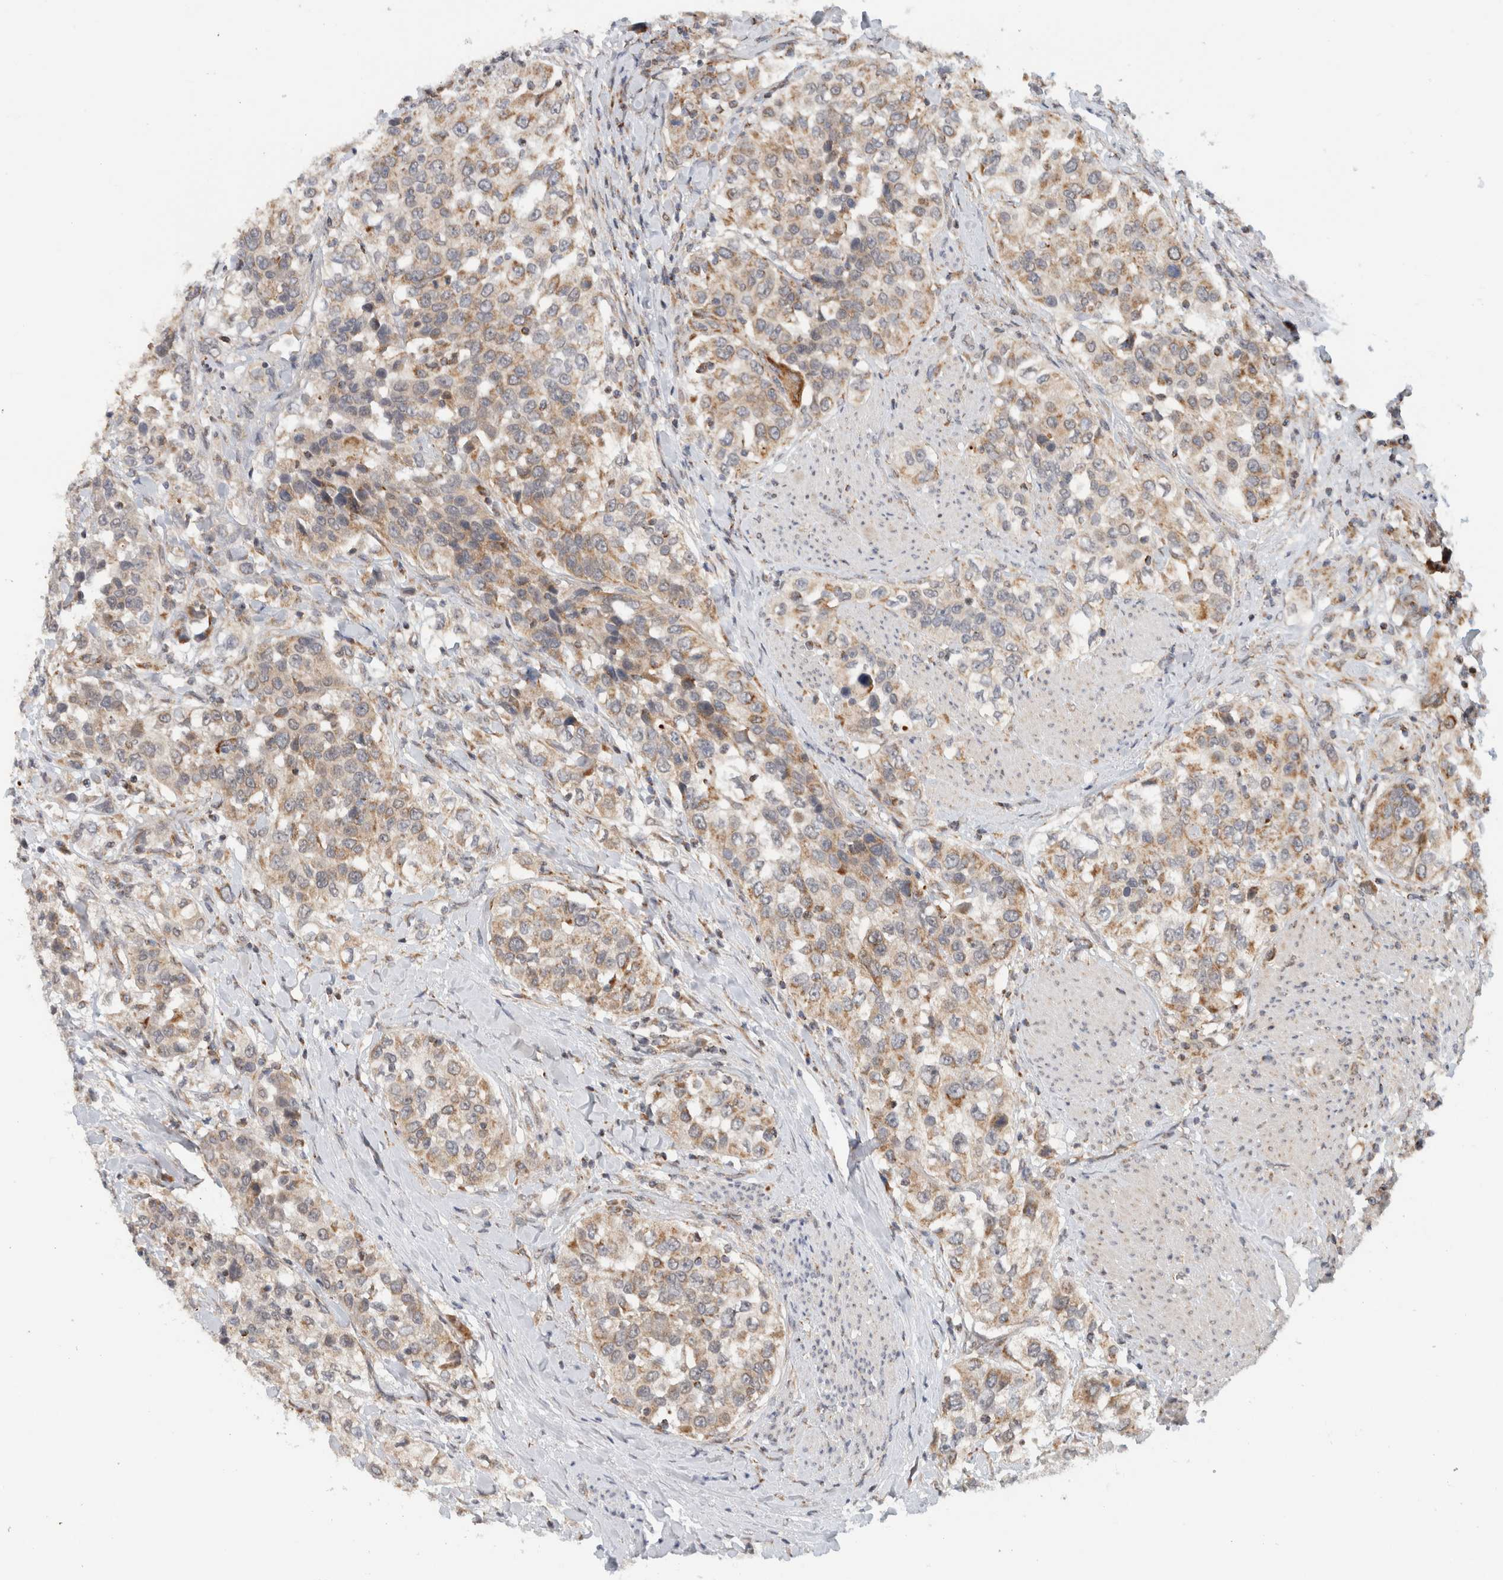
{"staining": {"intensity": "moderate", "quantity": ">75%", "location": "cytoplasmic/membranous"}, "tissue": "urothelial cancer", "cell_type": "Tumor cells", "image_type": "cancer", "snomed": [{"axis": "morphology", "description": "Urothelial carcinoma, High grade"}, {"axis": "topography", "description": "Urinary bladder"}], "caption": "DAB immunohistochemical staining of urothelial carcinoma (high-grade) shows moderate cytoplasmic/membranous protein staining in approximately >75% of tumor cells. The protein of interest is stained brown, and the nuclei are stained in blue (DAB IHC with brightfield microscopy, high magnification).", "gene": "CMC2", "patient": {"sex": "female", "age": 80}}